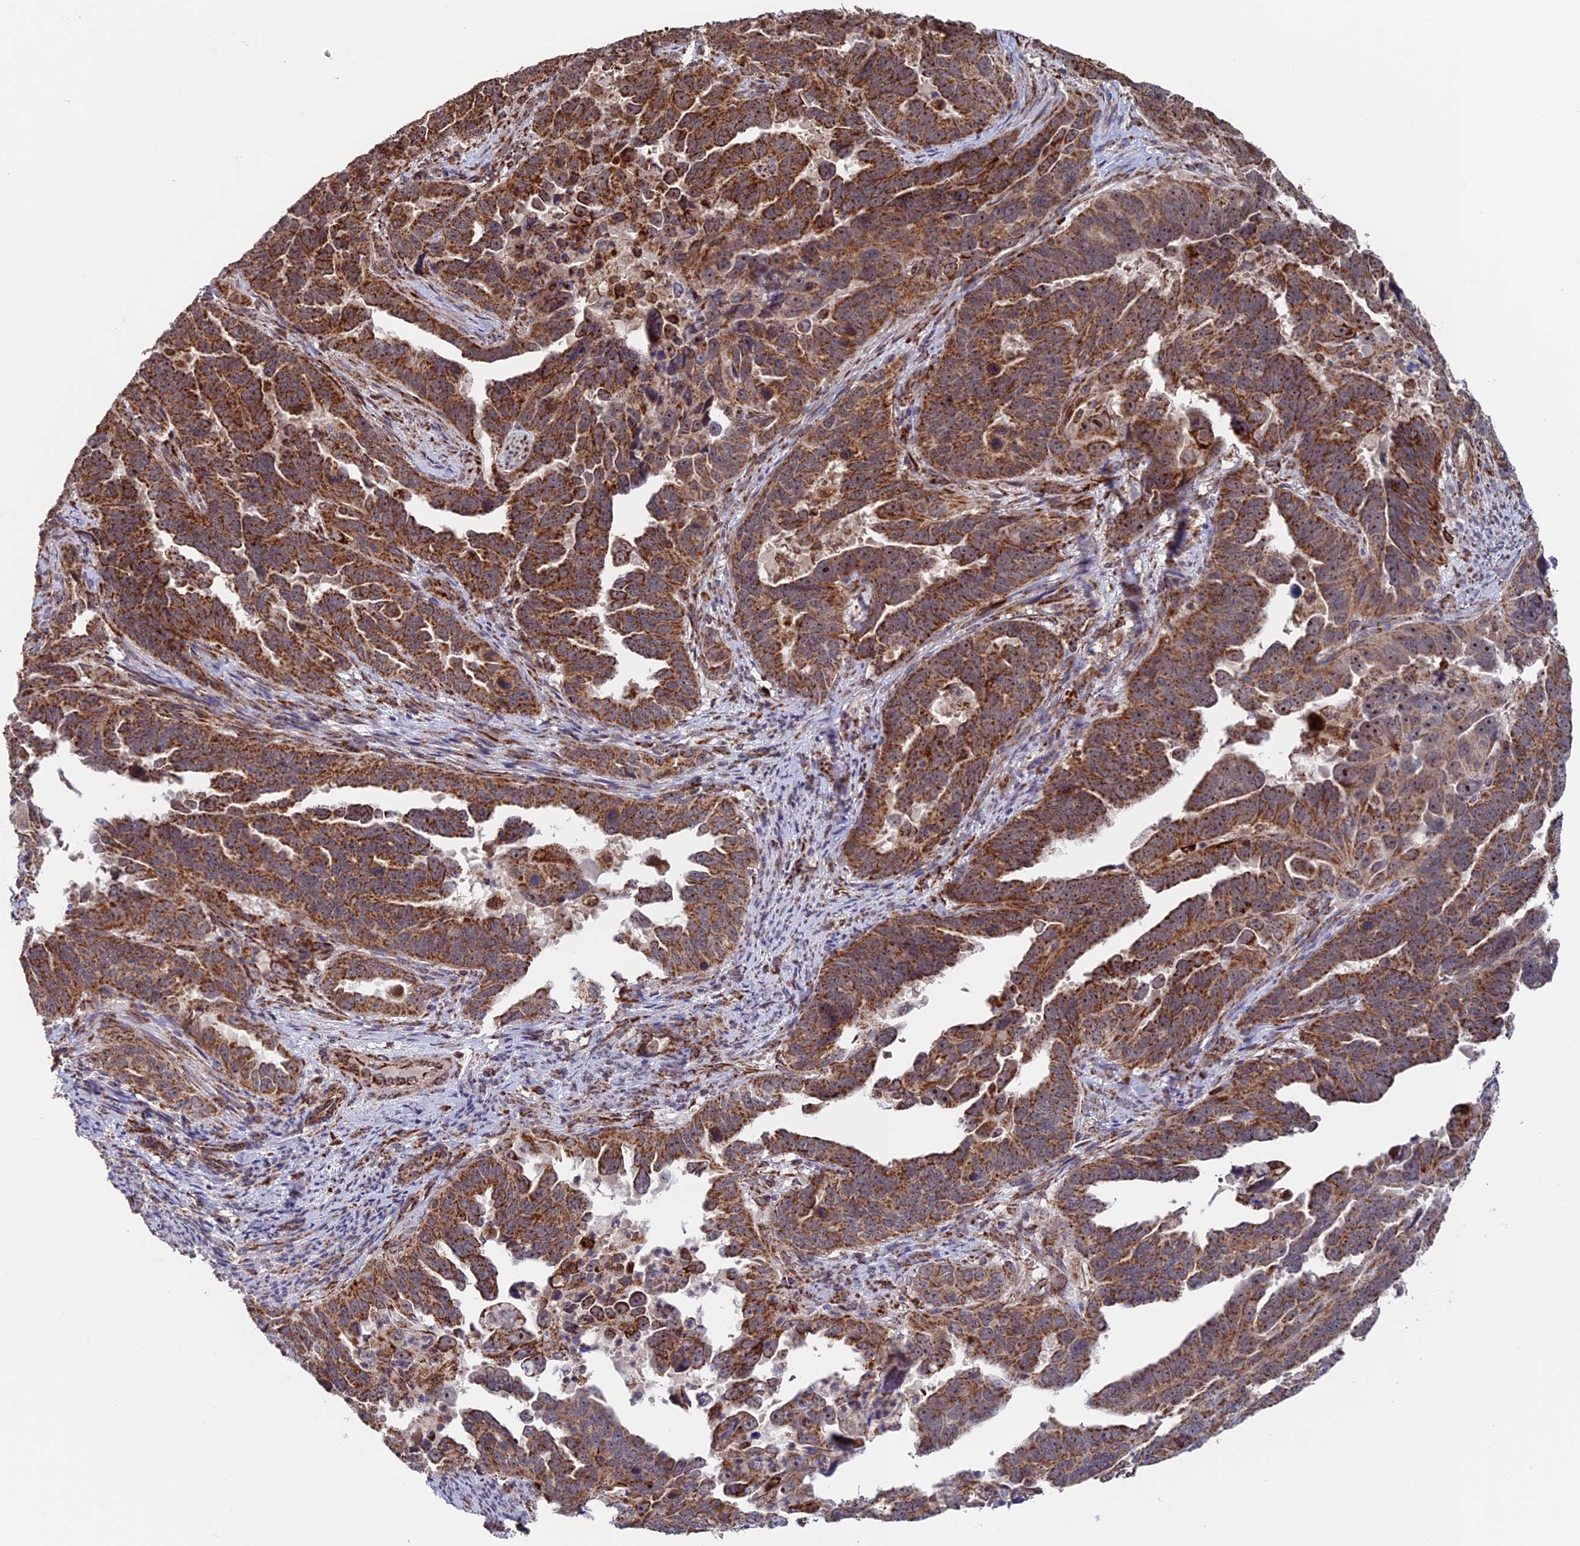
{"staining": {"intensity": "moderate", "quantity": ">75%", "location": "cytoplasmic/membranous"}, "tissue": "endometrial cancer", "cell_type": "Tumor cells", "image_type": "cancer", "snomed": [{"axis": "morphology", "description": "Adenocarcinoma, NOS"}, {"axis": "topography", "description": "Endometrium"}], "caption": "A photomicrograph of human endometrial adenocarcinoma stained for a protein demonstrates moderate cytoplasmic/membranous brown staining in tumor cells.", "gene": "DTYMK", "patient": {"sex": "female", "age": 65}}